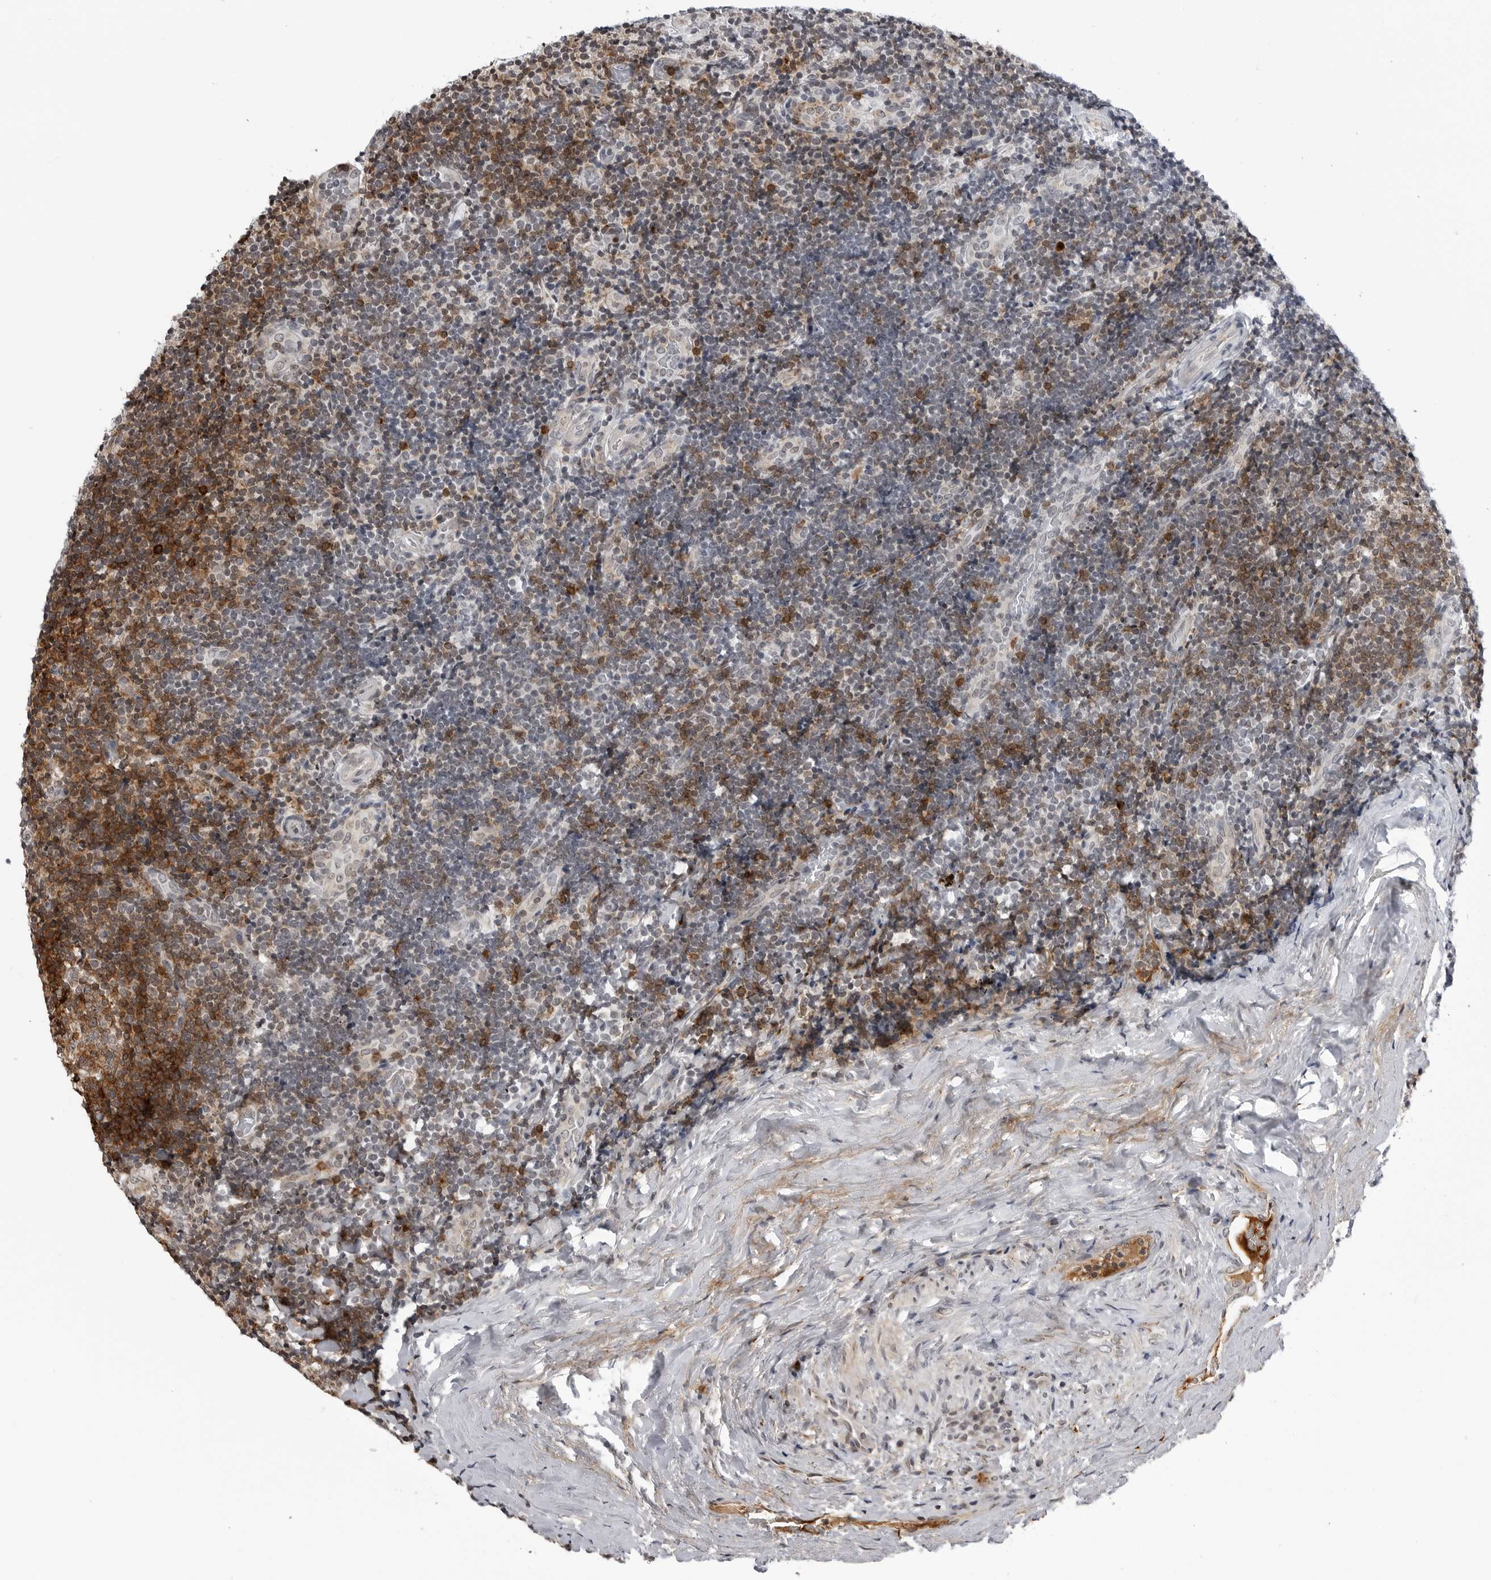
{"staining": {"intensity": "strong", "quantity": "<25%", "location": "cytoplasmic/membranous"}, "tissue": "lymphoma", "cell_type": "Tumor cells", "image_type": "cancer", "snomed": [{"axis": "morphology", "description": "Malignant lymphoma, non-Hodgkin's type, High grade"}, {"axis": "topography", "description": "Tonsil"}], "caption": "Malignant lymphoma, non-Hodgkin's type (high-grade) tissue displays strong cytoplasmic/membranous expression in approximately <25% of tumor cells", "gene": "CXCR5", "patient": {"sex": "female", "age": 36}}